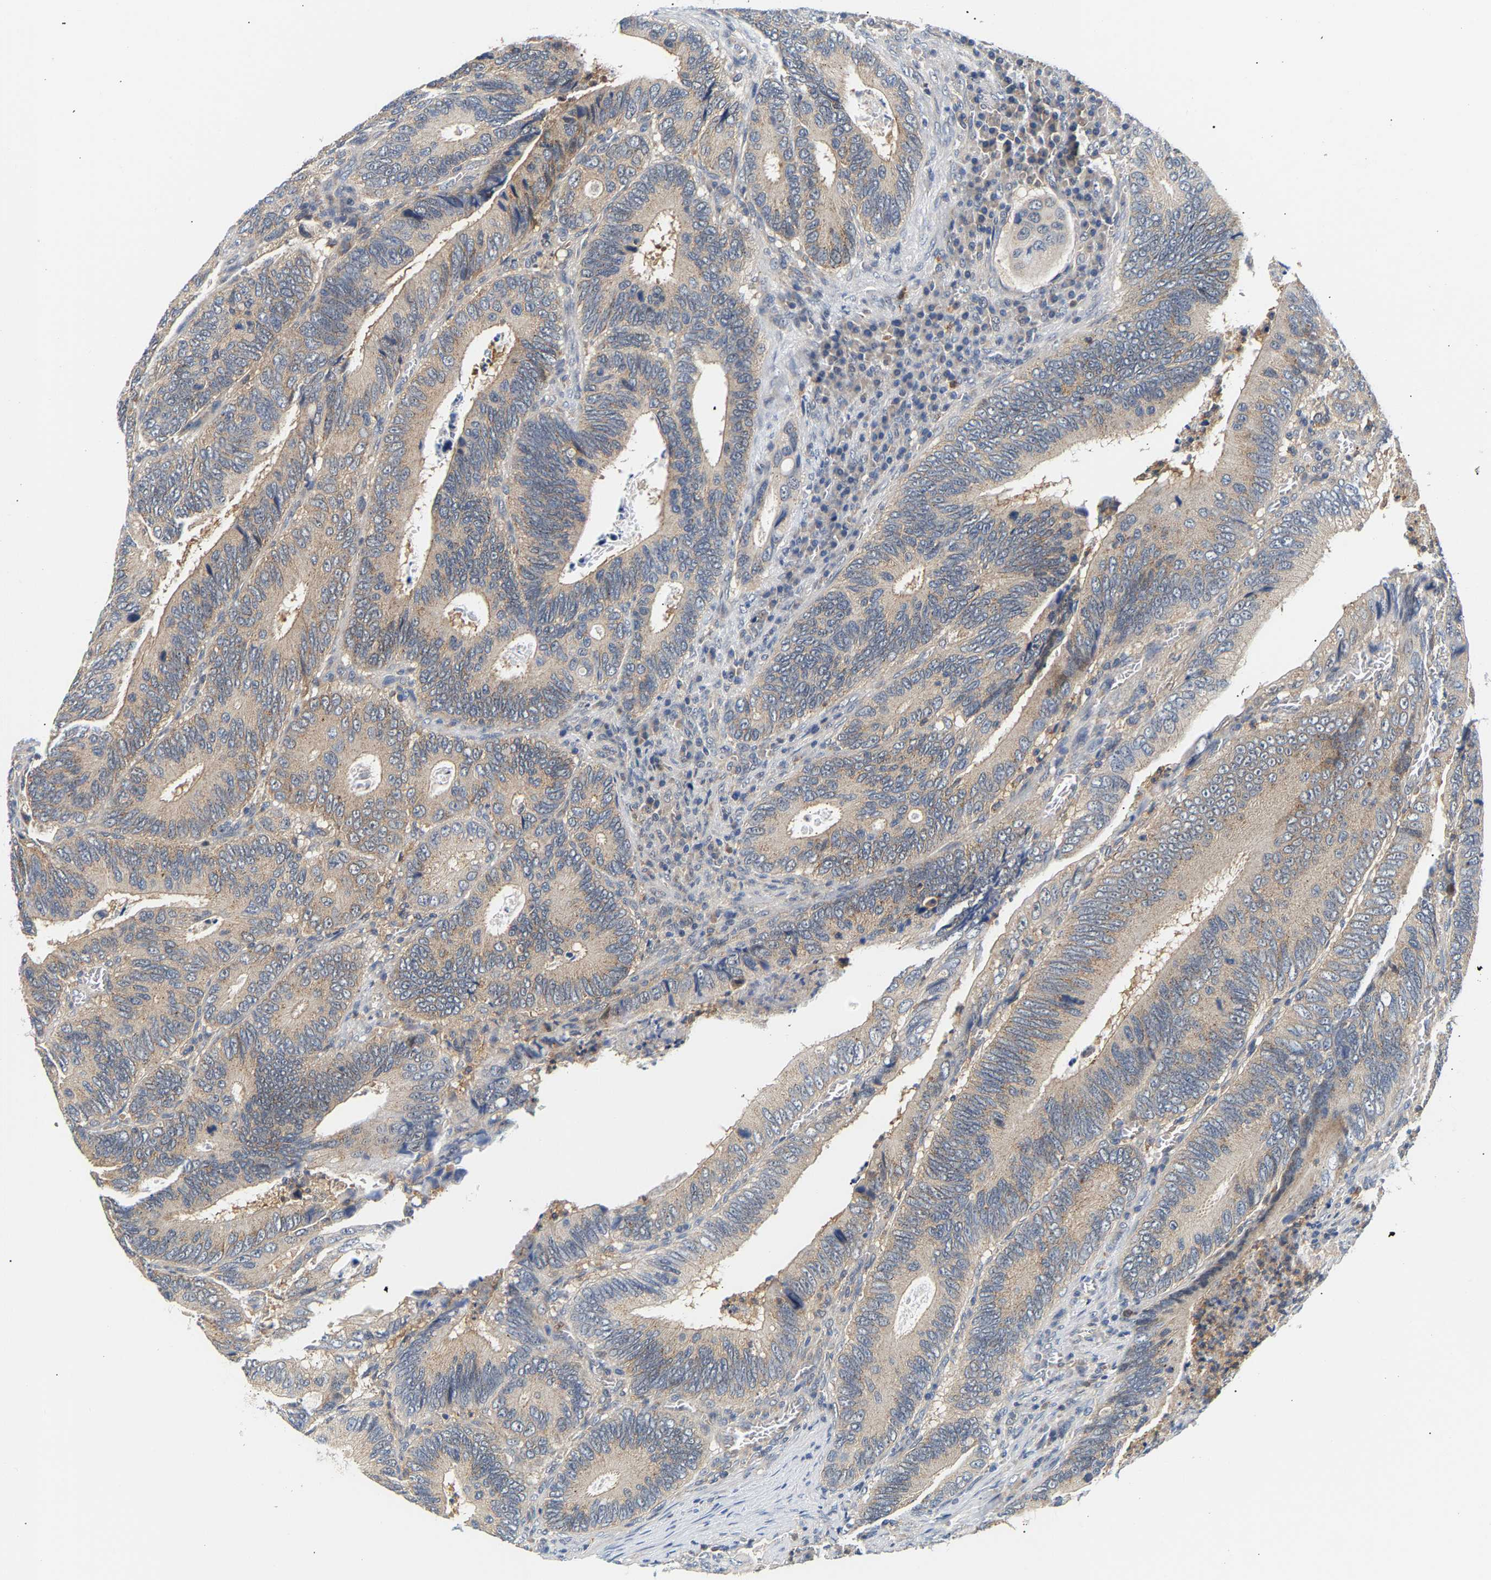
{"staining": {"intensity": "weak", "quantity": "<25%", "location": "cytoplasmic/membranous"}, "tissue": "colorectal cancer", "cell_type": "Tumor cells", "image_type": "cancer", "snomed": [{"axis": "morphology", "description": "Inflammation, NOS"}, {"axis": "morphology", "description": "Adenocarcinoma, NOS"}, {"axis": "topography", "description": "Colon"}], "caption": "High magnification brightfield microscopy of colorectal cancer stained with DAB (3,3'-diaminobenzidine) (brown) and counterstained with hematoxylin (blue): tumor cells show no significant staining.", "gene": "PPID", "patient": {"sex": "male", "age": 72}}